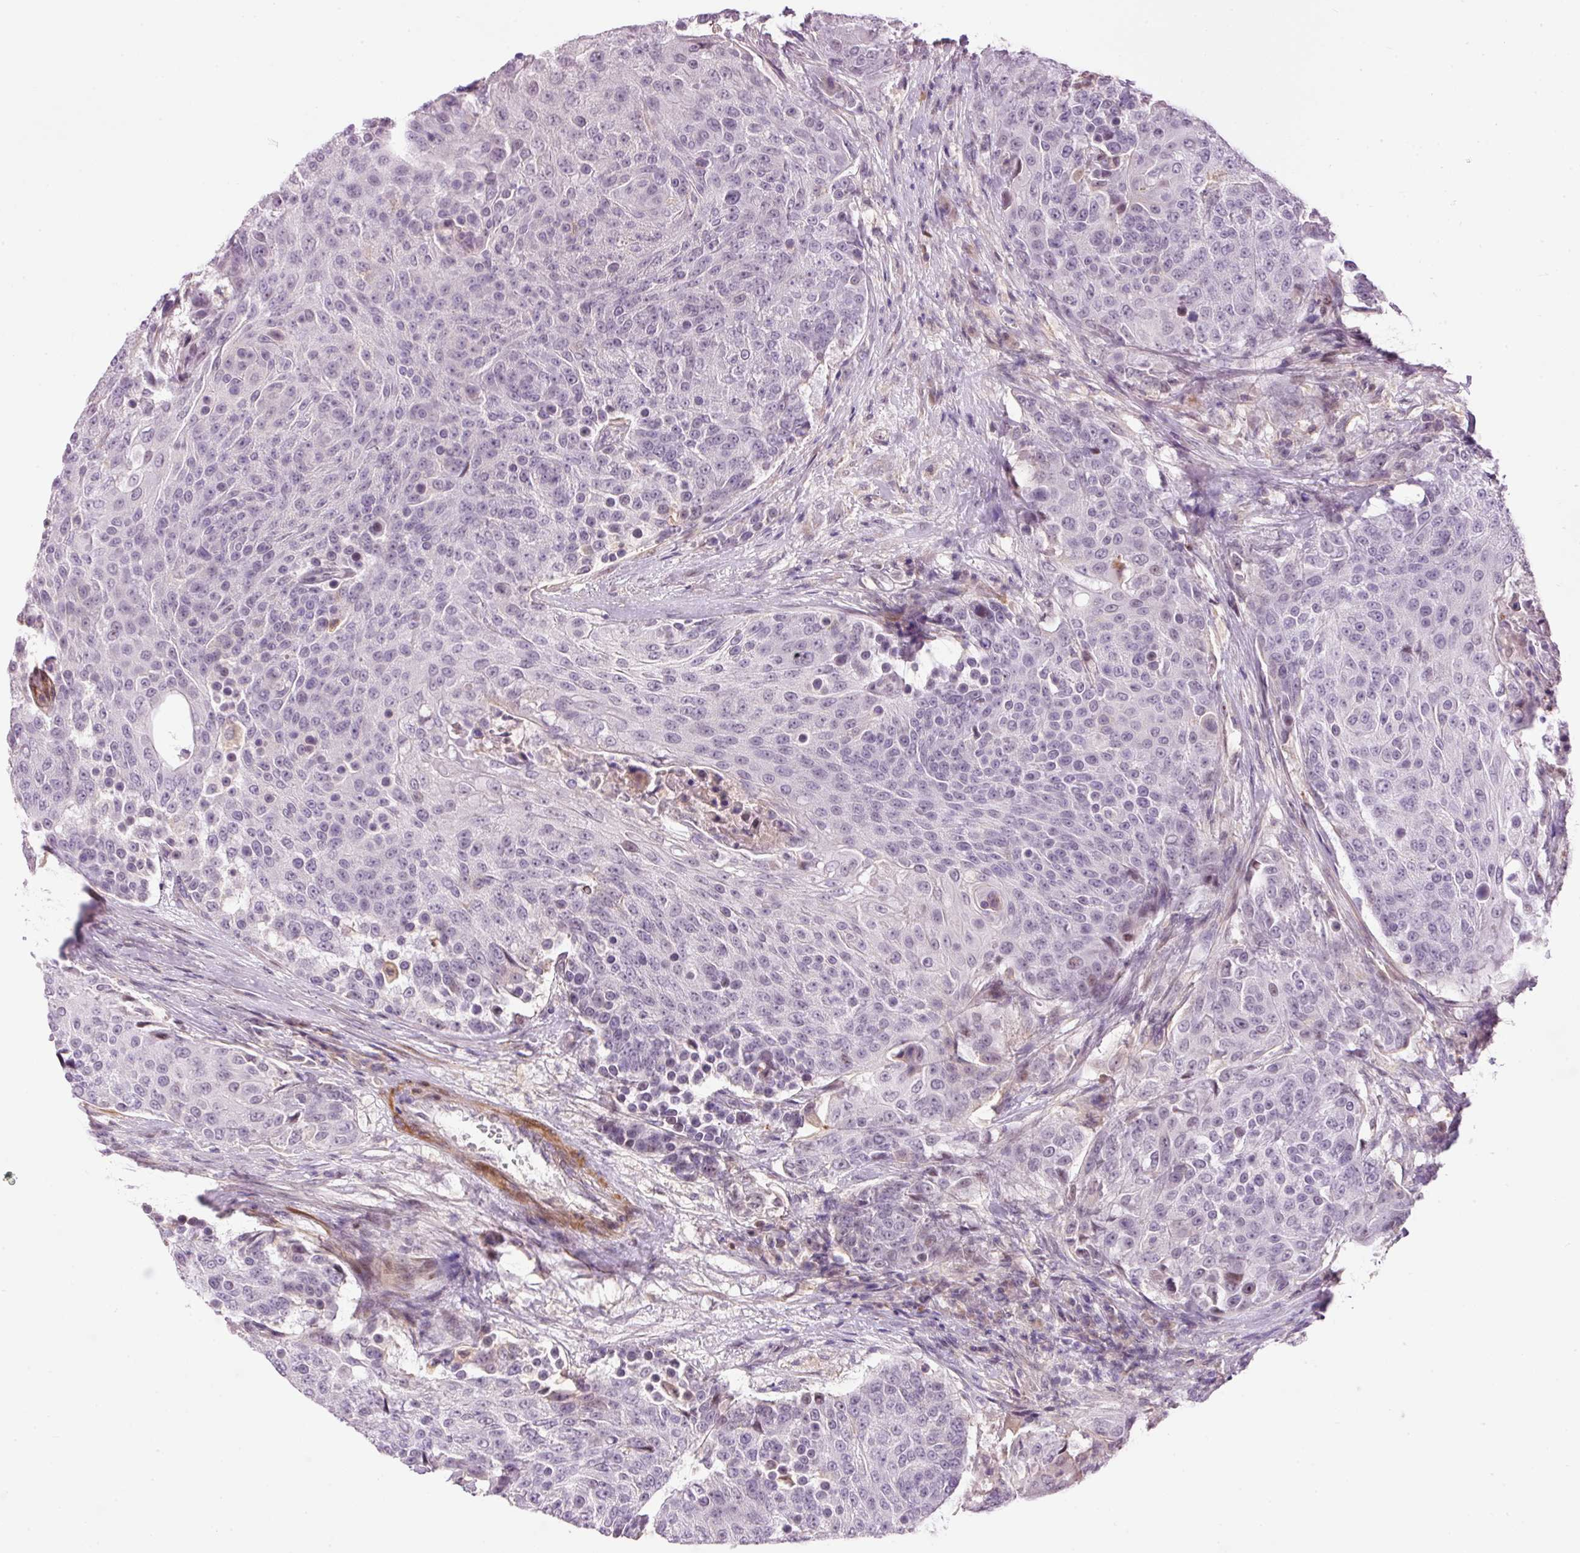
{"staining": {"intensity": "negative", "quantity": "none", "location": "none"}, "tissue": "urothelial cancer", "cell_type": "Tumor cells", "image_type": "cancer", "snomed": [{"axis": "morphology", "description": "Urothelial carcinoma, High grade"}, {"axis": "topography", "description": "Urinary bladder"}], "caption": "DAB (3,3'-diaminobenzidine) immunohistochemical staining of human urothelial carcinoma (high-grade) demonstrates no significant positivity in tumor cells.", "gene": "HNF1A", "patient": {"sex": "female", "age": 63}}